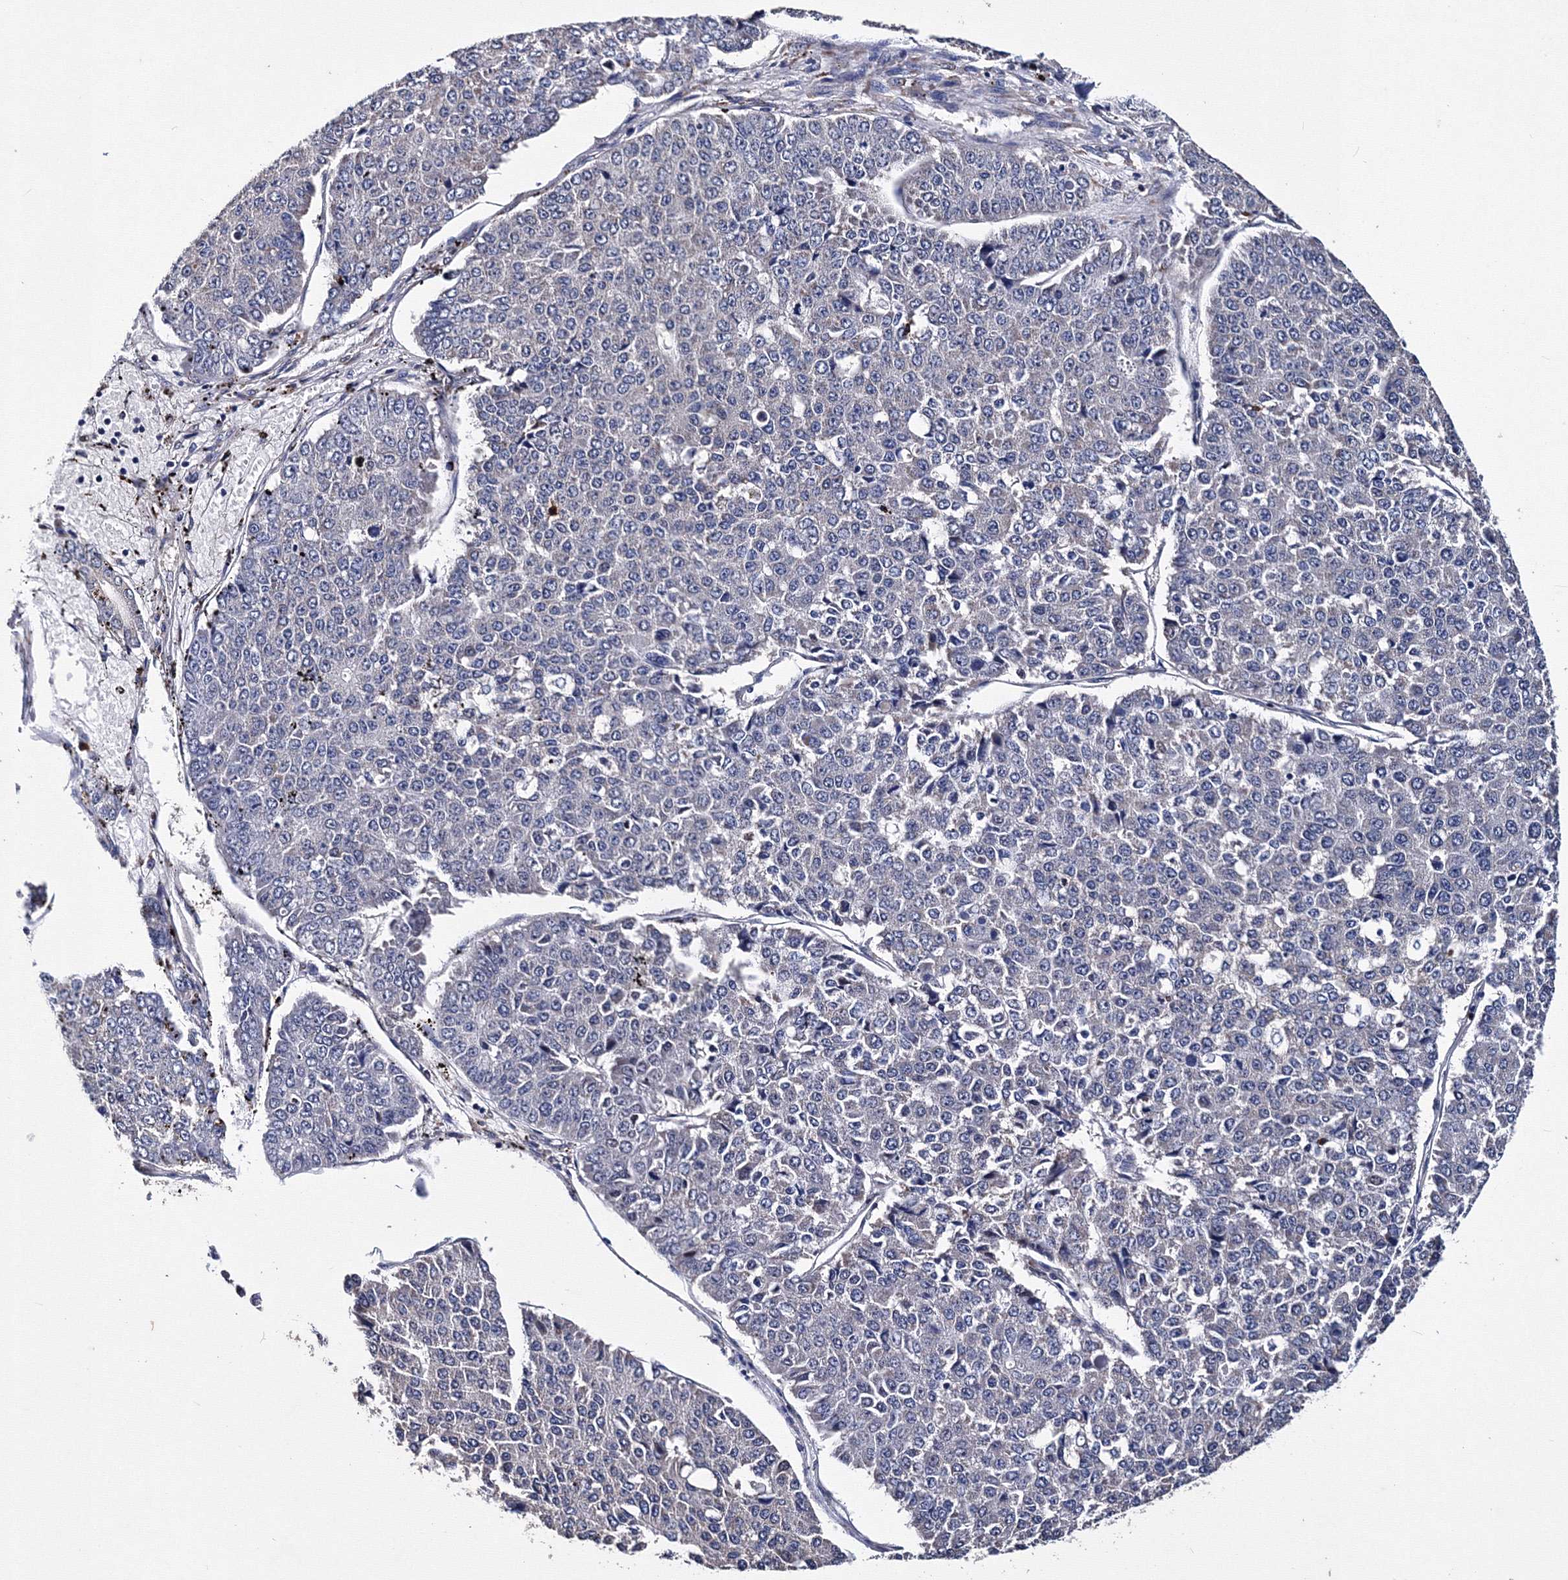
{"staining": {"intensity": "negative", "quantity": "none", "location": "none"}, "tissue": "pancreatic cancer", "cell_type": "Tumor cells", "image_type": "cancer", "snomed": [{"axis": "morphology", "description": "Adenocarcinoma, NOS"}, {"axis": "topography", "description": "Pancreas"}], "caption": "Protein analysis of pancreatic cancer exhibits no significant expression in tumor cells. (Immunohistochemistry, brightfield microscopy, high magnification).", "gene": "PHYKPL", "patient": {"sex": "male", "age": 50}}